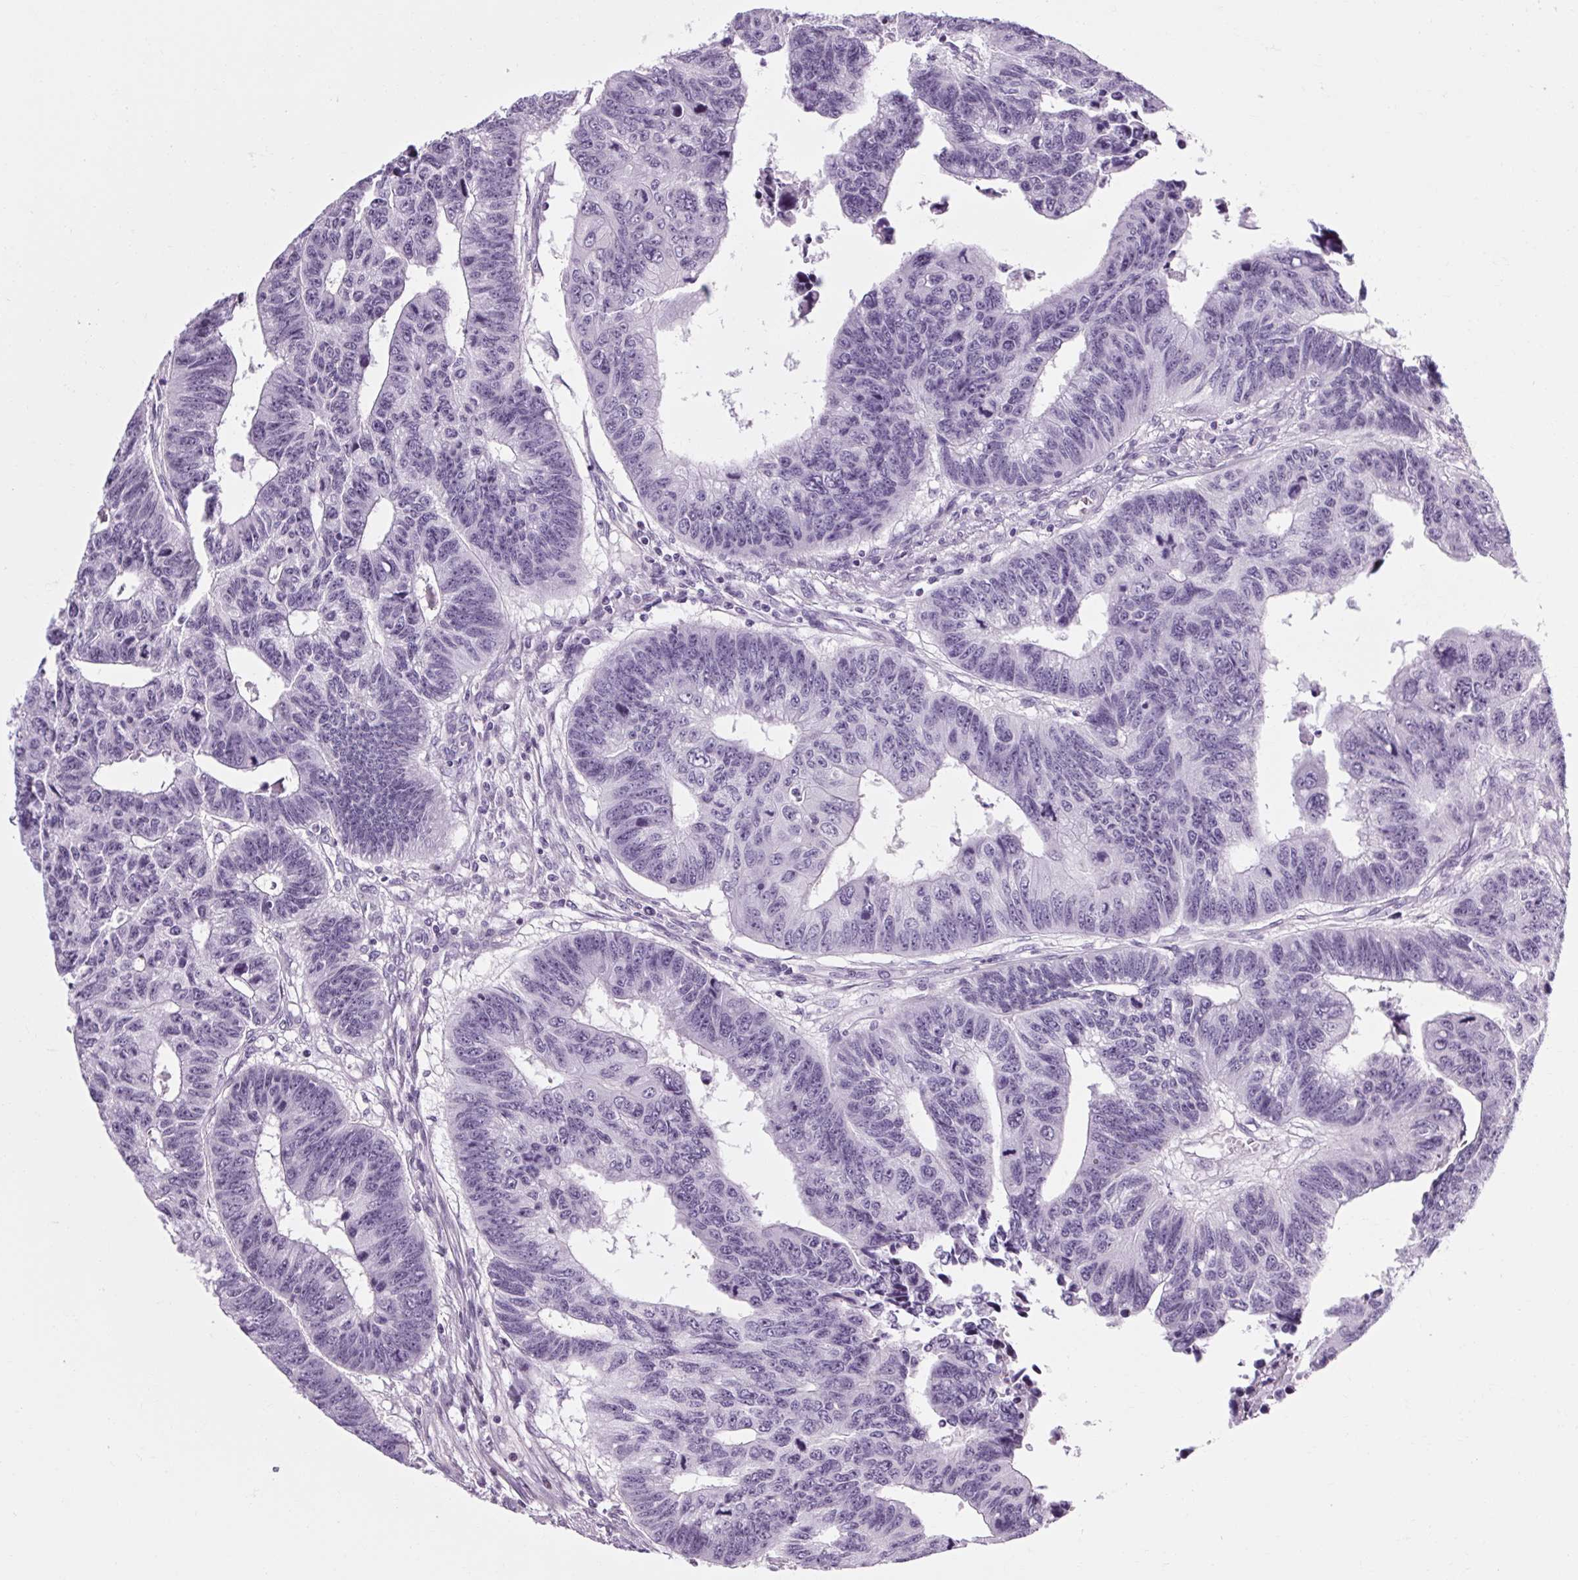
{"staining": {"intensity": "negative", "quantity": "none", "location": "none"}, "tissue": "colorectal cancer", "cell_type": "Tumor cells", "image_type": "cancer", "snomed": [{"axis": "morphology", "description": "Adenocarcinoma, NOS"}, {"axis": "topography", "description": "Rectum"}], "caption": "The photomicrograph displays no significant expression in tumor cells of colorectal cancer.", "gene": "POMC", "patient": {"sex": "female", "age": 85}}